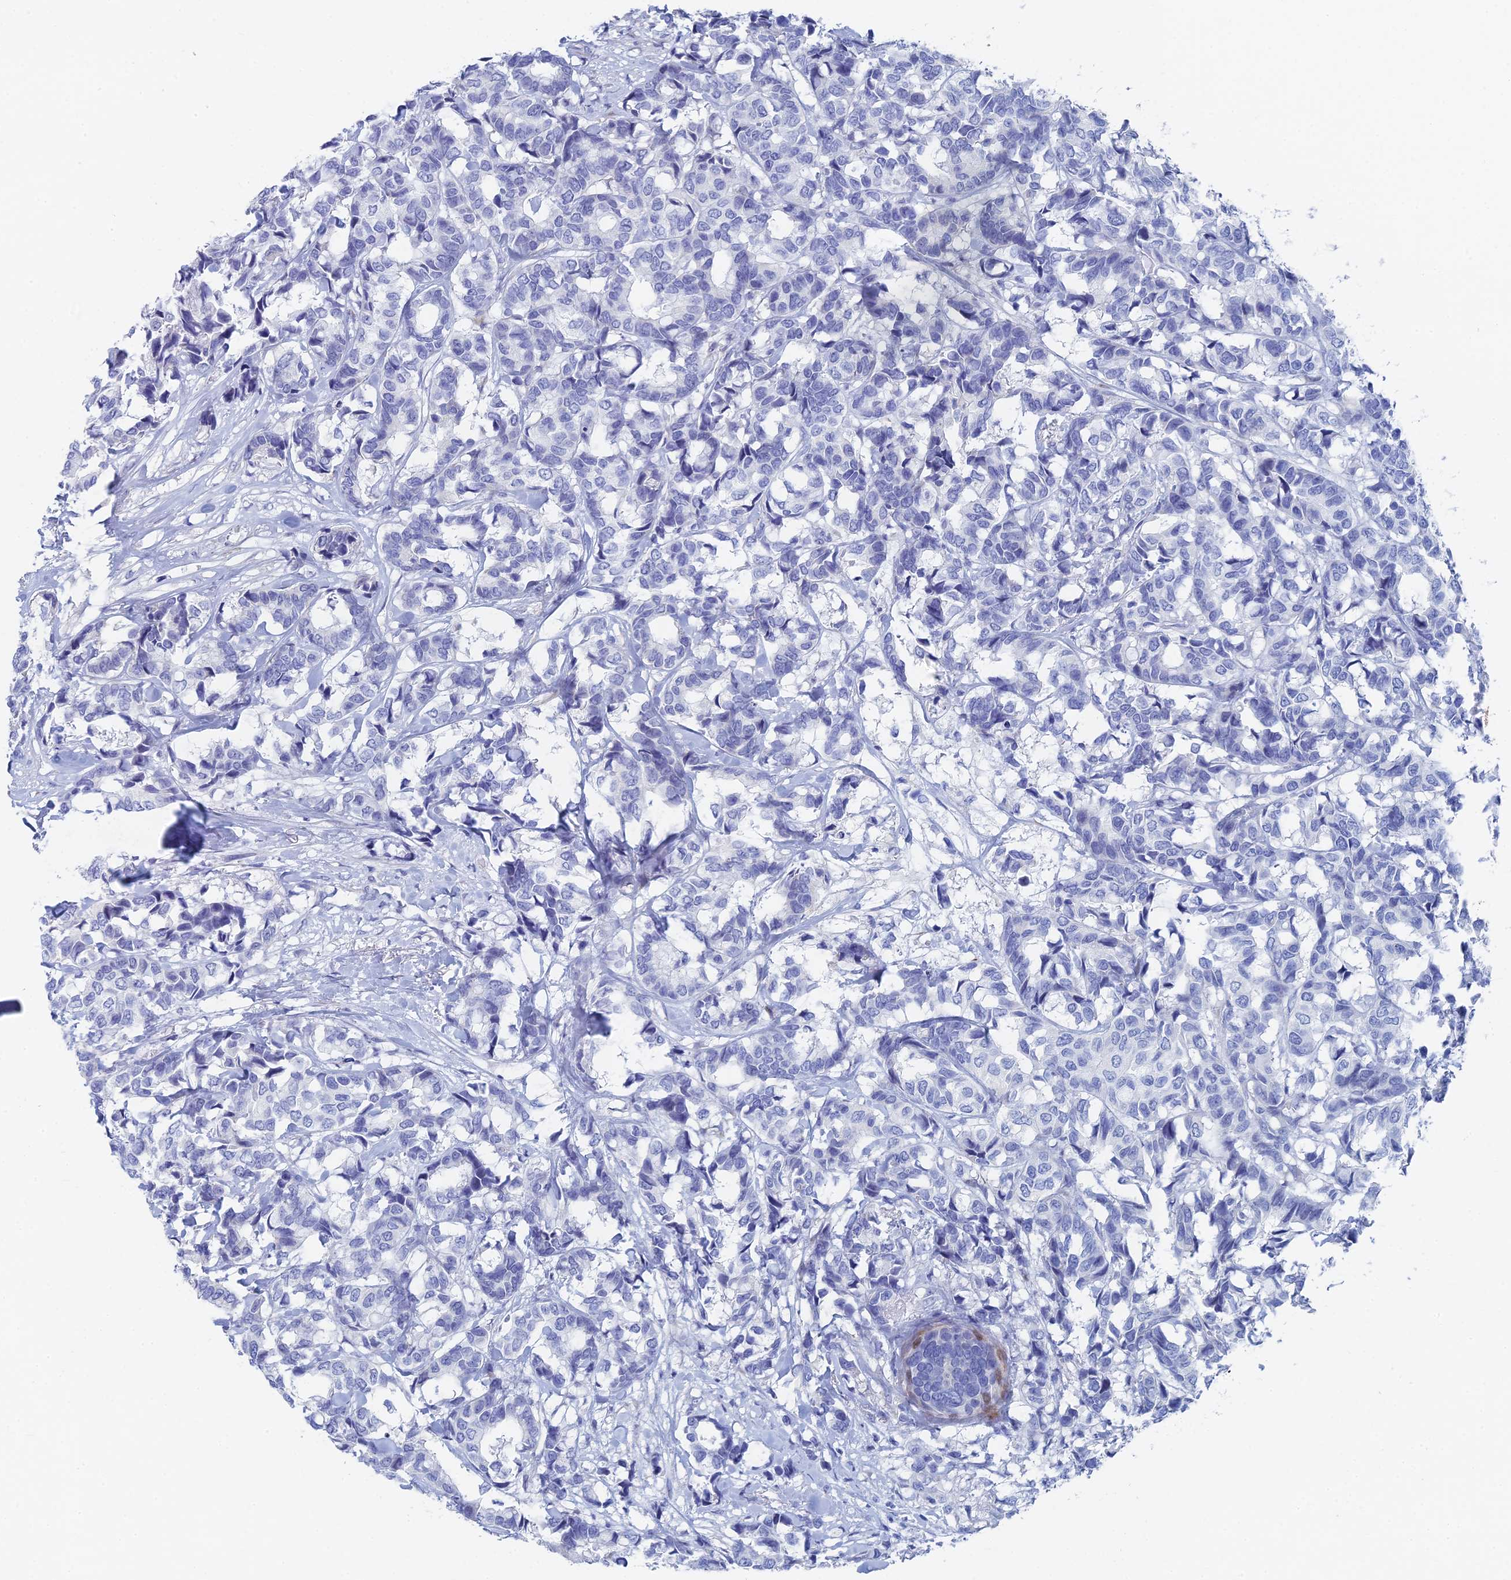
{"staining": {"intensity": "negative", "quantity": "none", "location": "none"}, "tissue": "breast cancer", "cell_type": "Tumor cells", "image_type": "cancer", "snomed": [{"axis": "morphology", "description": "Normal tissue, NOS"}, {"axis": "morphology", "description": "Duct carcinoma"}, {"axis": "topography", "description": "Breast"}], "caption": "Immunohistochemistry (IHC) histopathology image of human intraductal carcinoma (breast) stained for a protein (brown), which demonstrates no expression in tumor cells.", "gene": "DRGX", "patient": {"sex": "female", "age": 87}}